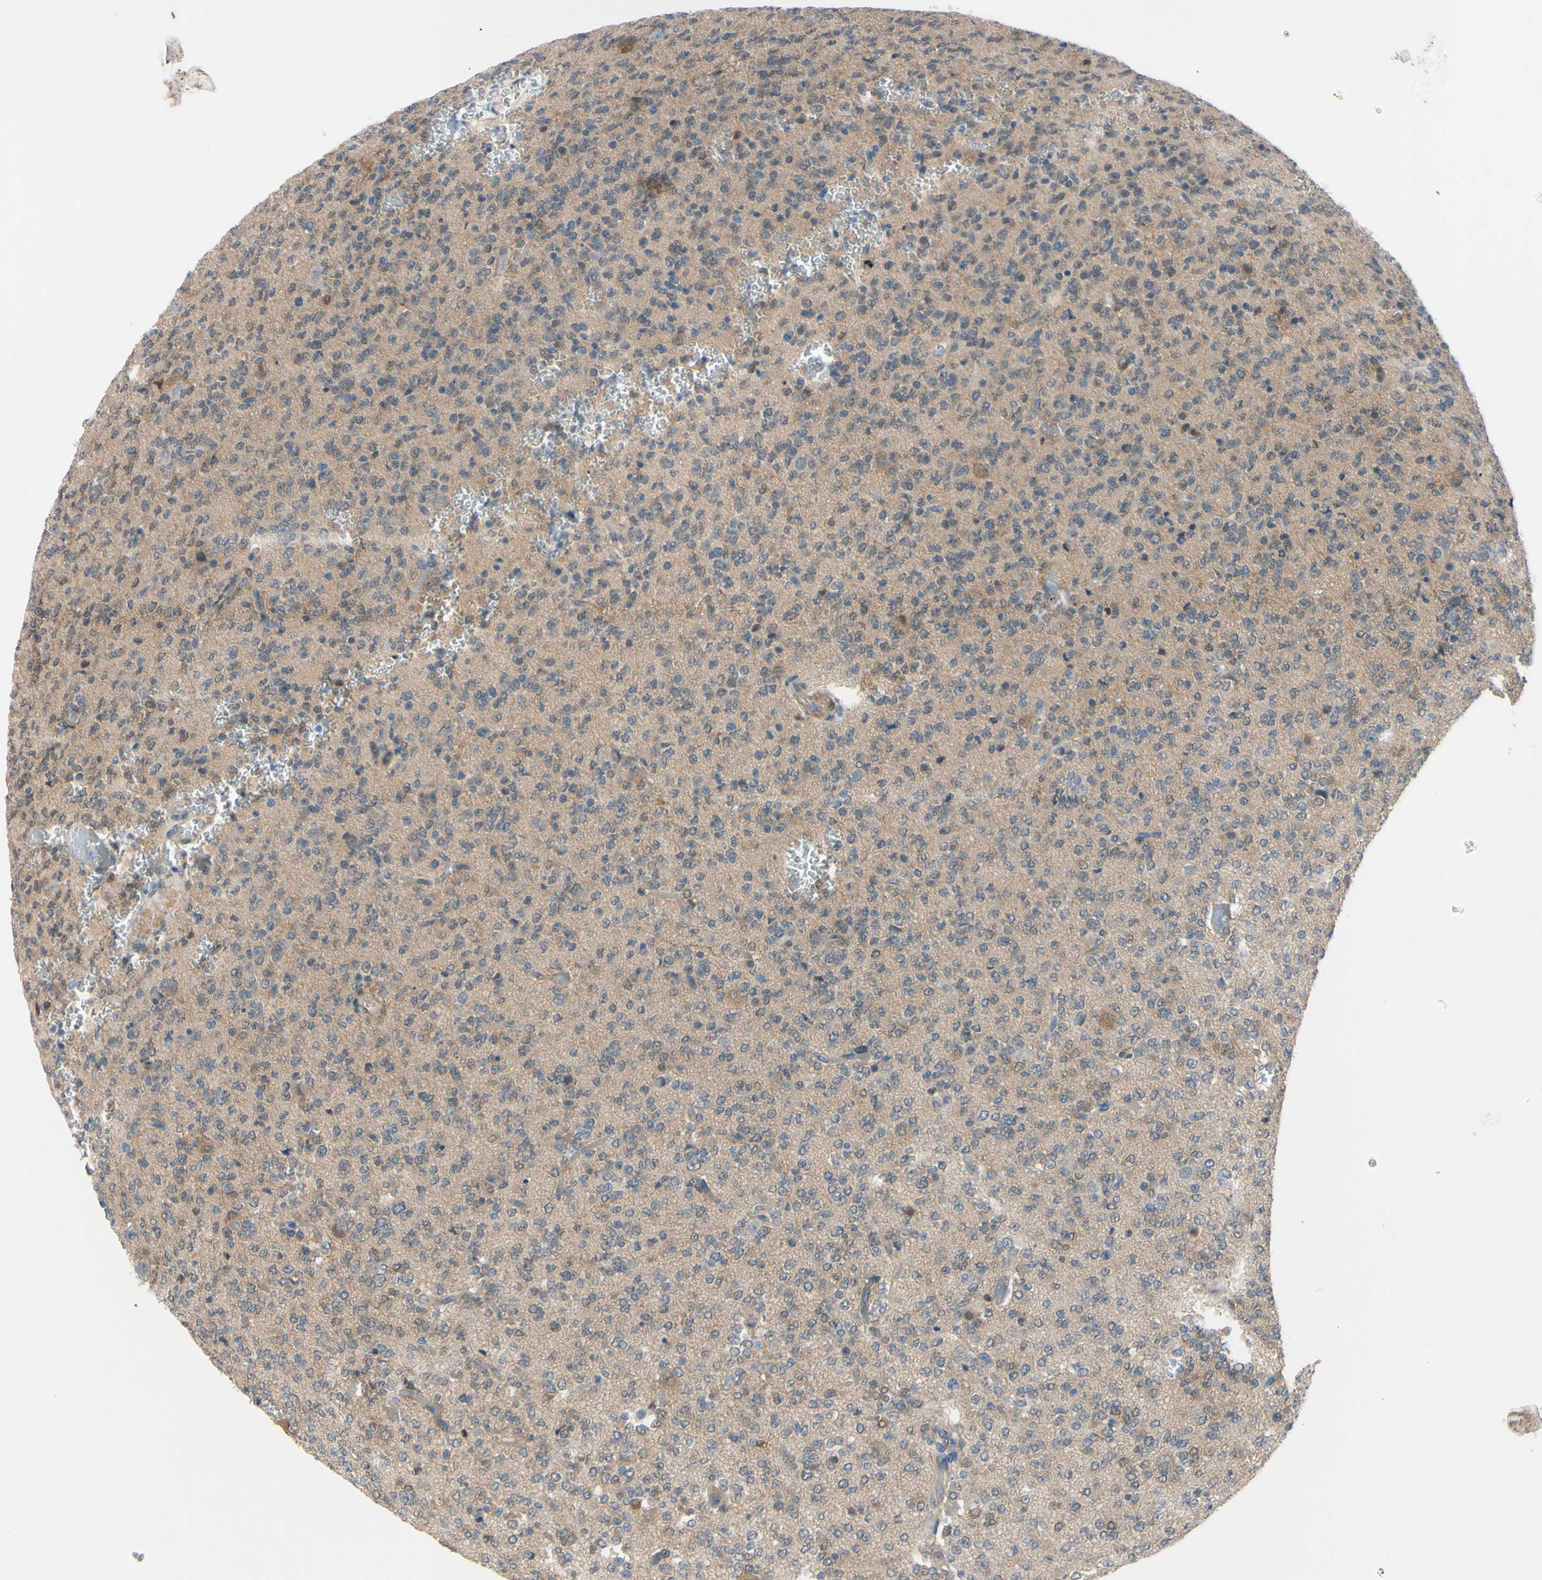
{"staining": {"intensity": "weak", "quantity": ">75%", "location": "cytoplasmic/membranous"}, "tissue": "glioma", "cell_type": "Tumor cells", "image_type": "cancer", "snomed": [{"axis": "morphology", "description": "Glioma, malignant, Low grade"}, {"axis": "topography", "description": "Brain"}], "caption": "DAB (3,3'-diaminobenzidine) immunohistochemical staining of human malignant glioma (low-grade) demonstrates weak cytoplasmic/membranous protein expression in about >75% of tumor cells. (DAB IHC with brightfield microscopy, high magnification).", "gene": "NOL3", "patient": {"sex": "male", "age": 38}}